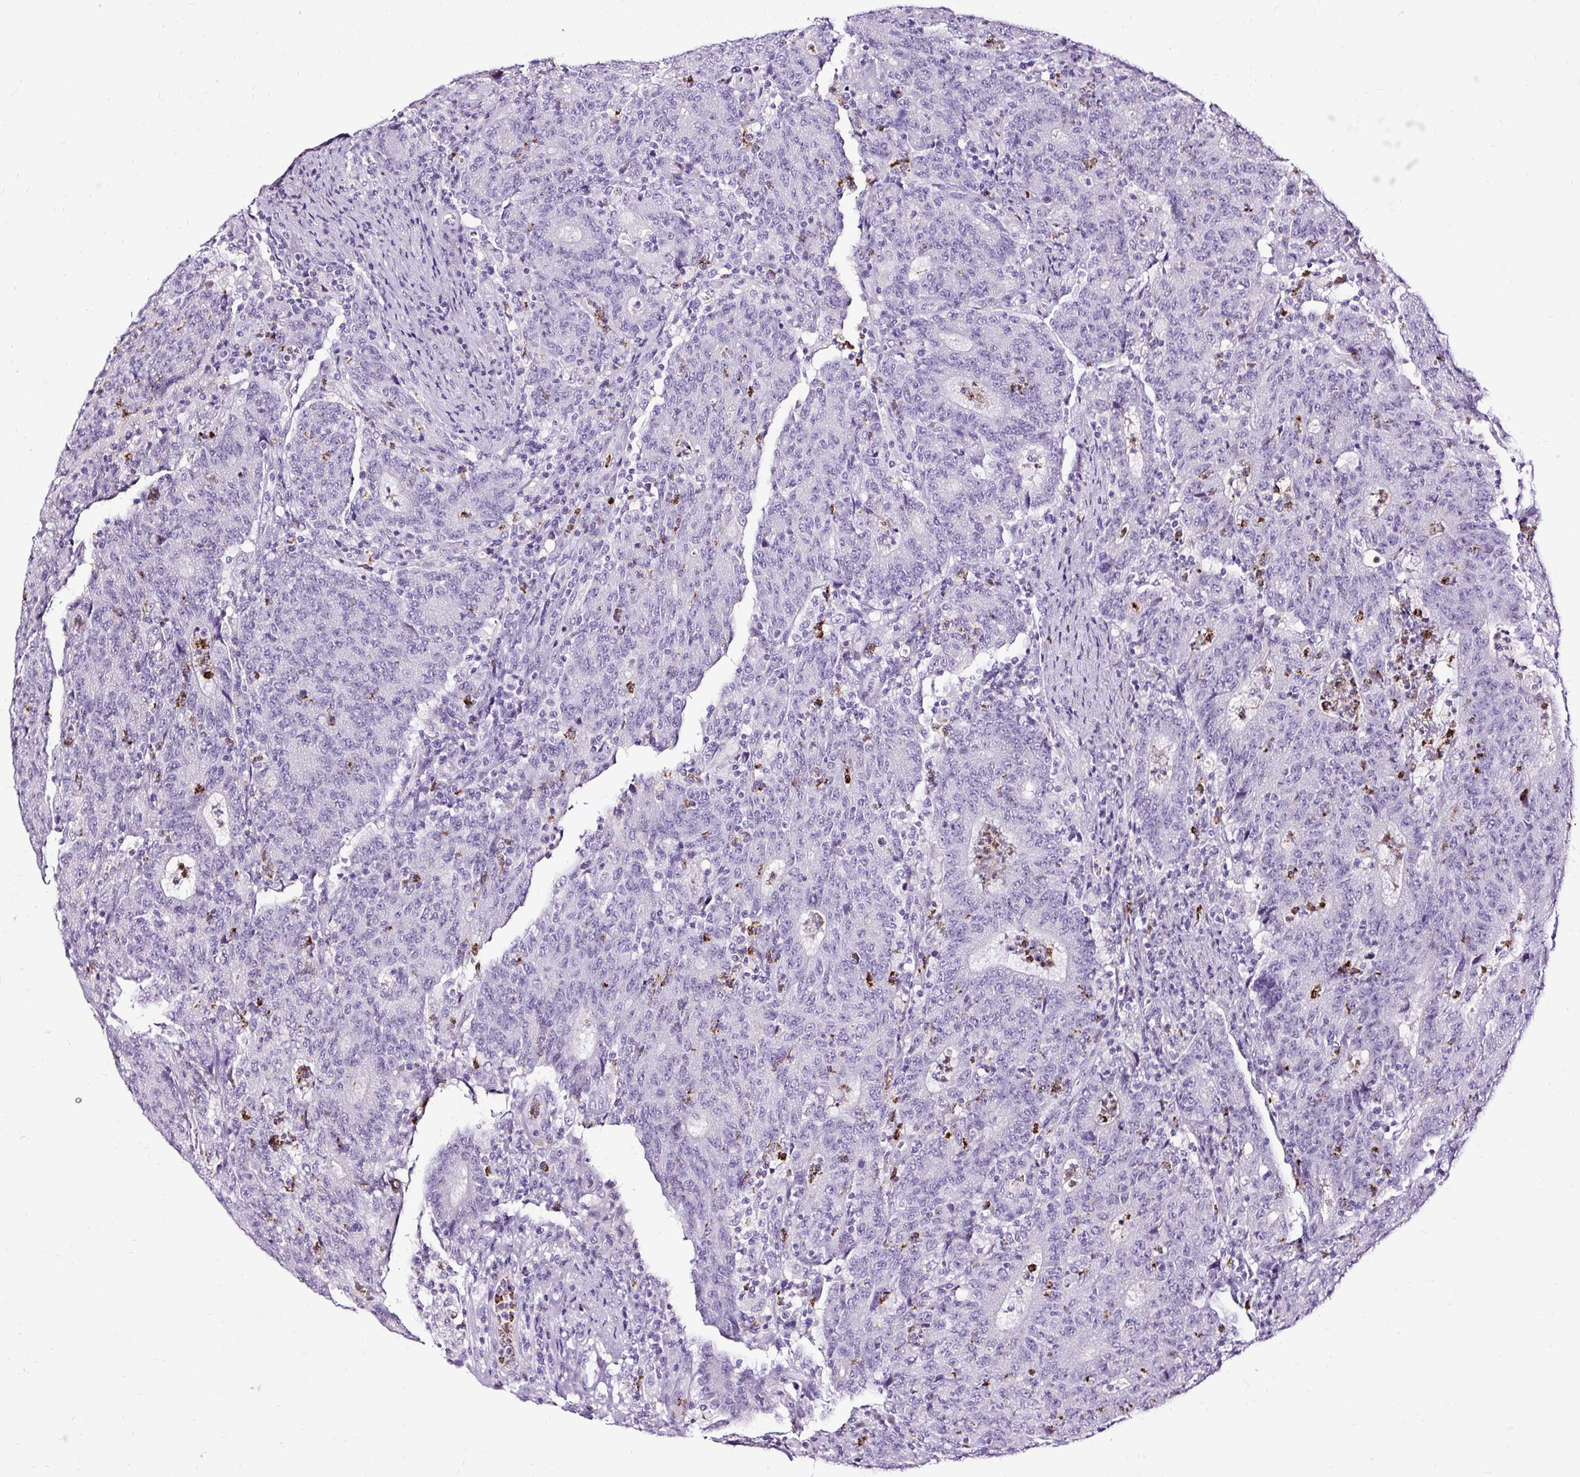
{"staining": {"intensity": "negative", "quantity": "none", "location": "none"}, "tissue": "colorectal cancer", "cell_type": "Tumor cells", "image_type": "cancer", "snomed": [{"axis": "morphology", "description": "Adenocarcinoma, NOS"}, {"axis": "topography", "description": "Colon"}], "caption": "Adenocarcinoma (colorectal) stained for a protein using immunohistochemistry (IHC) shows no expression tumor cells.", "gene": "SLC7A8", "patient": {"sex": "female", "age": 75}}